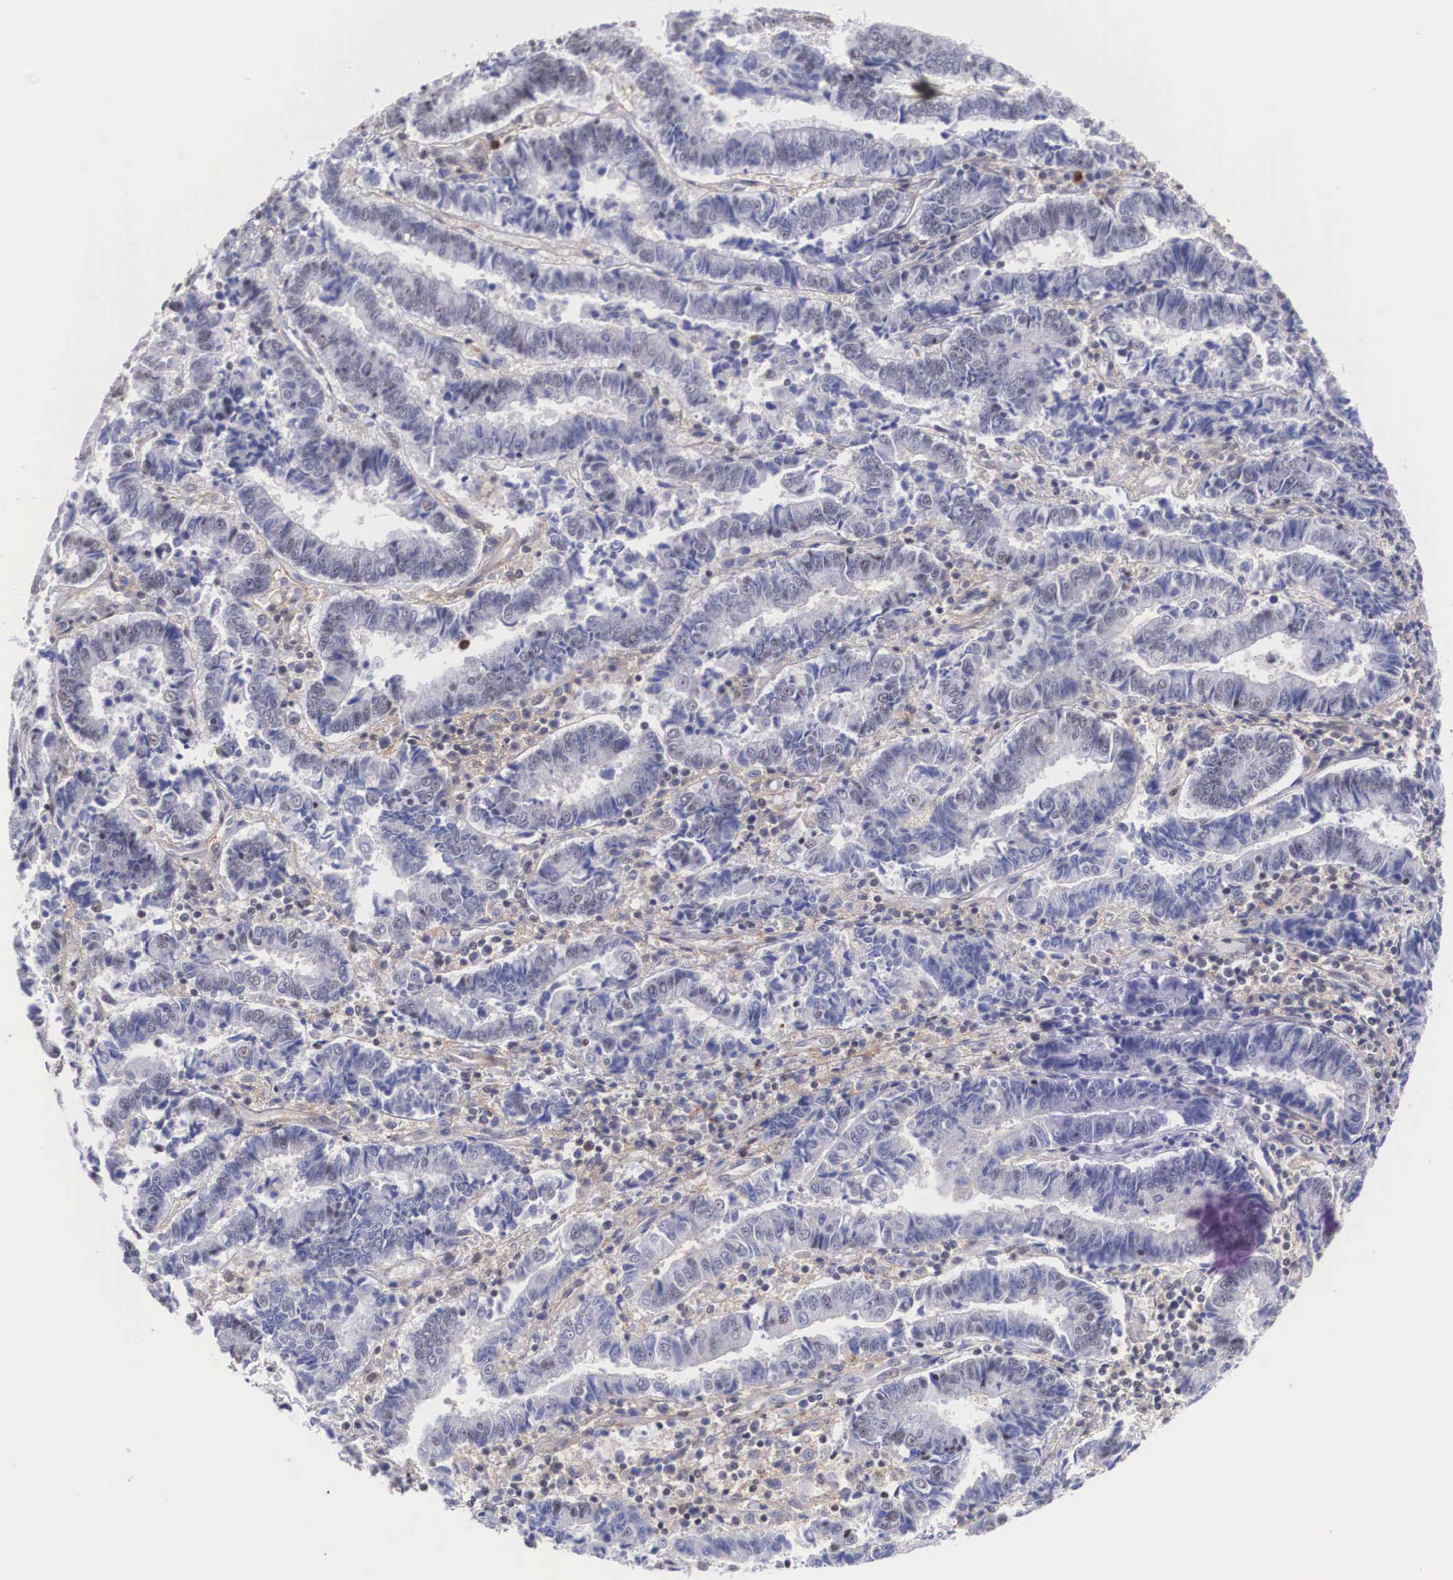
{"staining": {"intensity": "negative", "quantity": "none", "location": "none"}, "tissue": "endometrial cancer", "cell_type": "Tumor cells", "image_type": "cancer", "snomed": [{"axis": "morphology", "description": "Adenocarcinoma, NOS"}, {"axis": "topography", "description": "Endometrium"}], "caption": "An immunohistochemistry (IHC) photomicrograph of endometrial cancer is shown. There is no staining in tumor cells of endometrial cancer.", "gene": "NR4A2", "patient": {"sex": "female", "age": 75}}